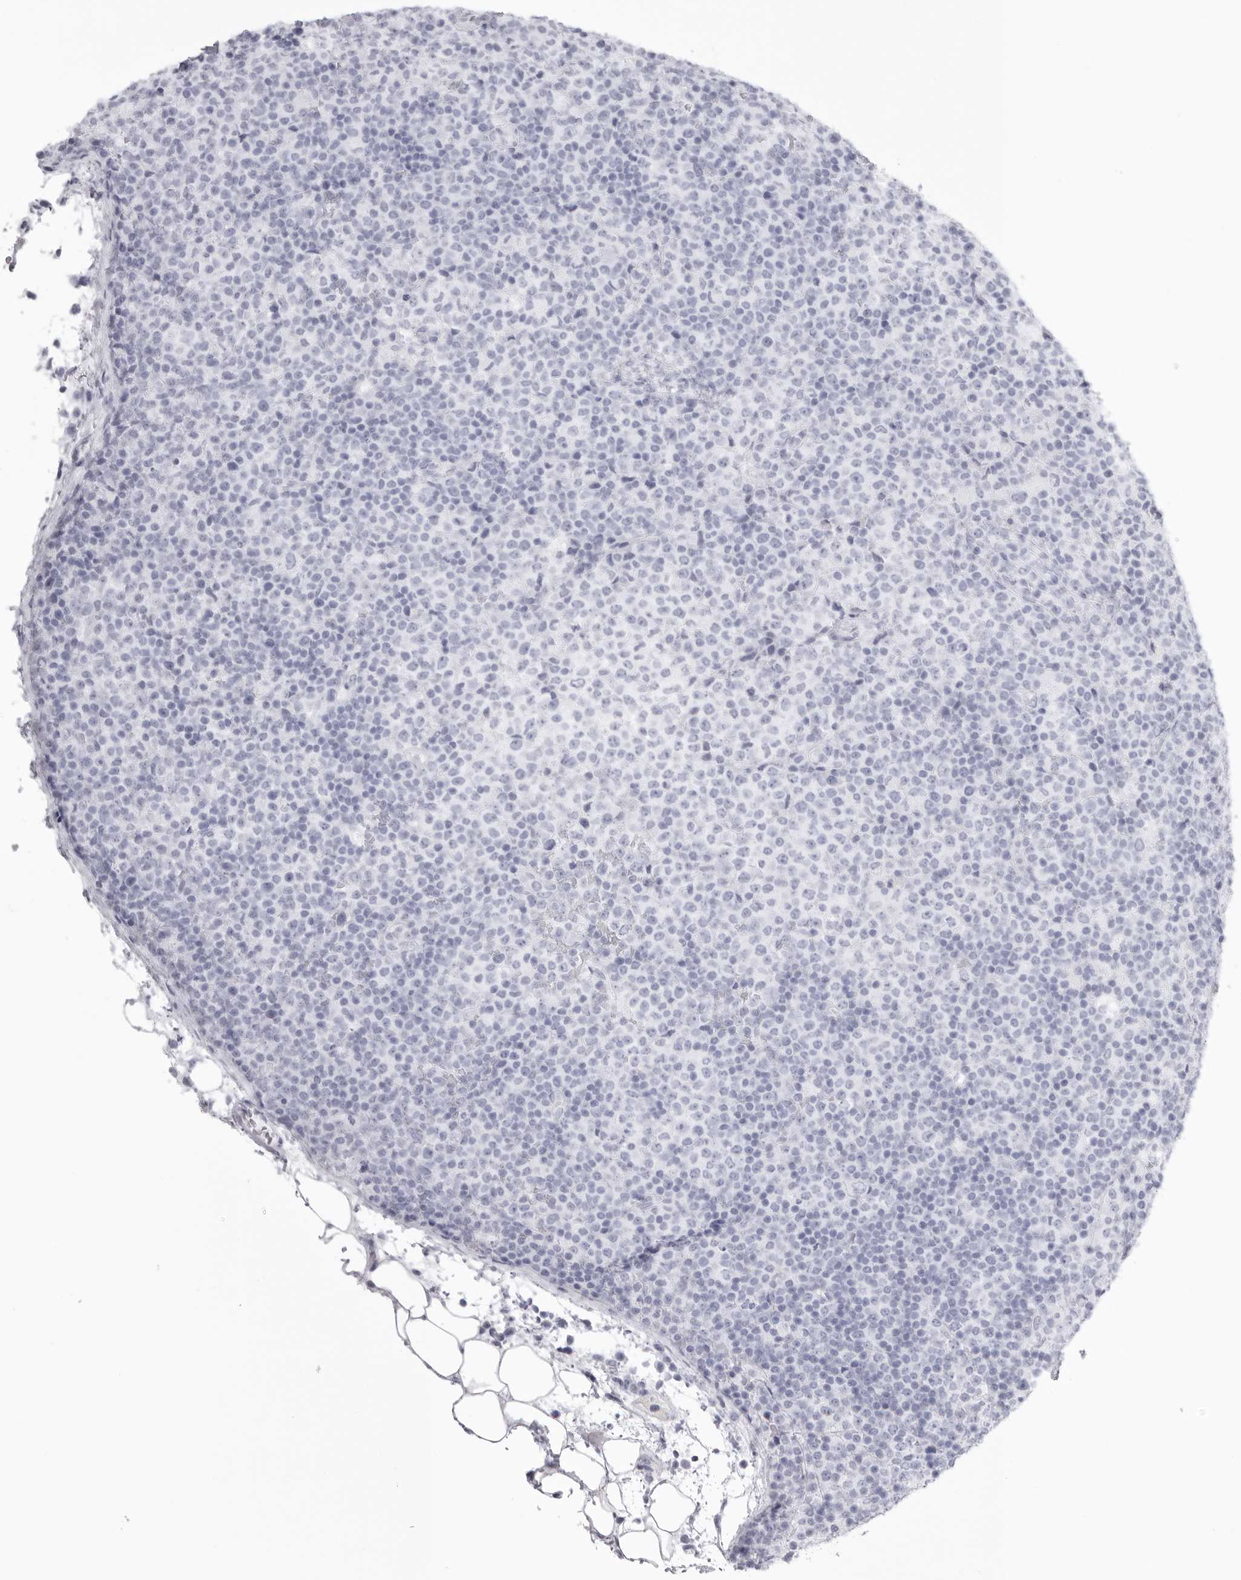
{"staining": {"intensity": "negative", "quantity": "none", "location": "none"}, "tissue": "lymphoma", "cell_type": "Tumor cells", "image_type": "cancer", "snomed": [{"axis": "morphology", "description": "Malignant lymphoma, non-Hodgkin's type, High grade"}, {"axis": "topography", "description": "Lymph node"}], "caption": "This is an IHC image of human lymphoma. There is no staining in tumor cells.", "gene": "KLK9", "patient": {"sex": "male", "age": 13}}